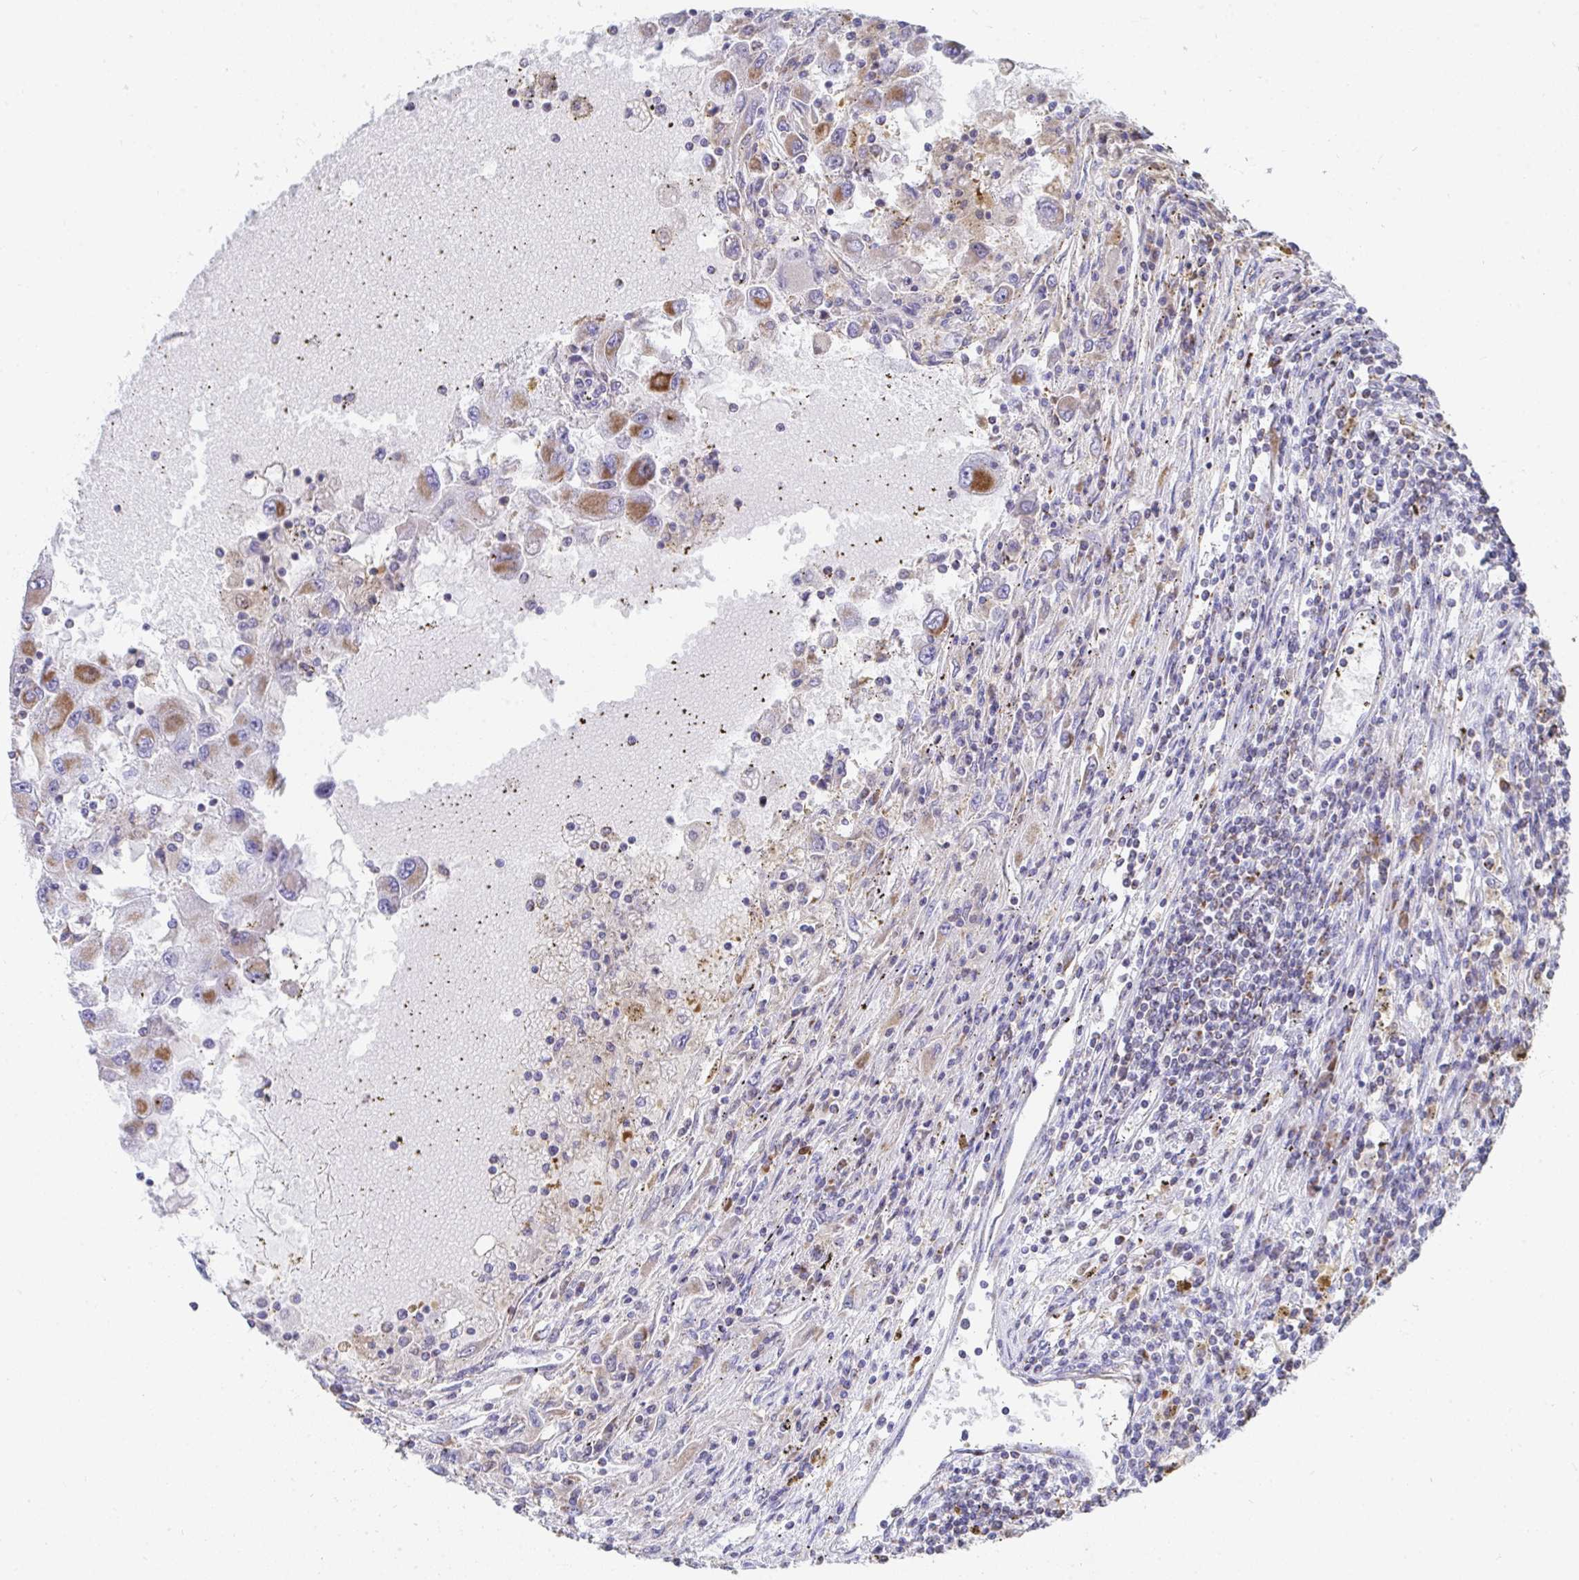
{"staining": {"intensity": "moderate", "quantity": "<25%", "location": "cytoplasmic/membranous"}, "tissue": "renal cancer", "cell_type": "Tumor cells", "image_type": "cancer", "snomed": [{"axis": "morphology", "description": "Adenocarcinoma, NOS"}, {"axis": "topography", "description": "Kidney"}], "caption": "There is low levels of moderate cytoplasmic/membranous expression in tumor cells of adenocarcinoma (renal), as demonstrated by immunohistochemical staining (brown color).", "gene": "AIFM1", "patient": {"sex": "female", "age": 67}}